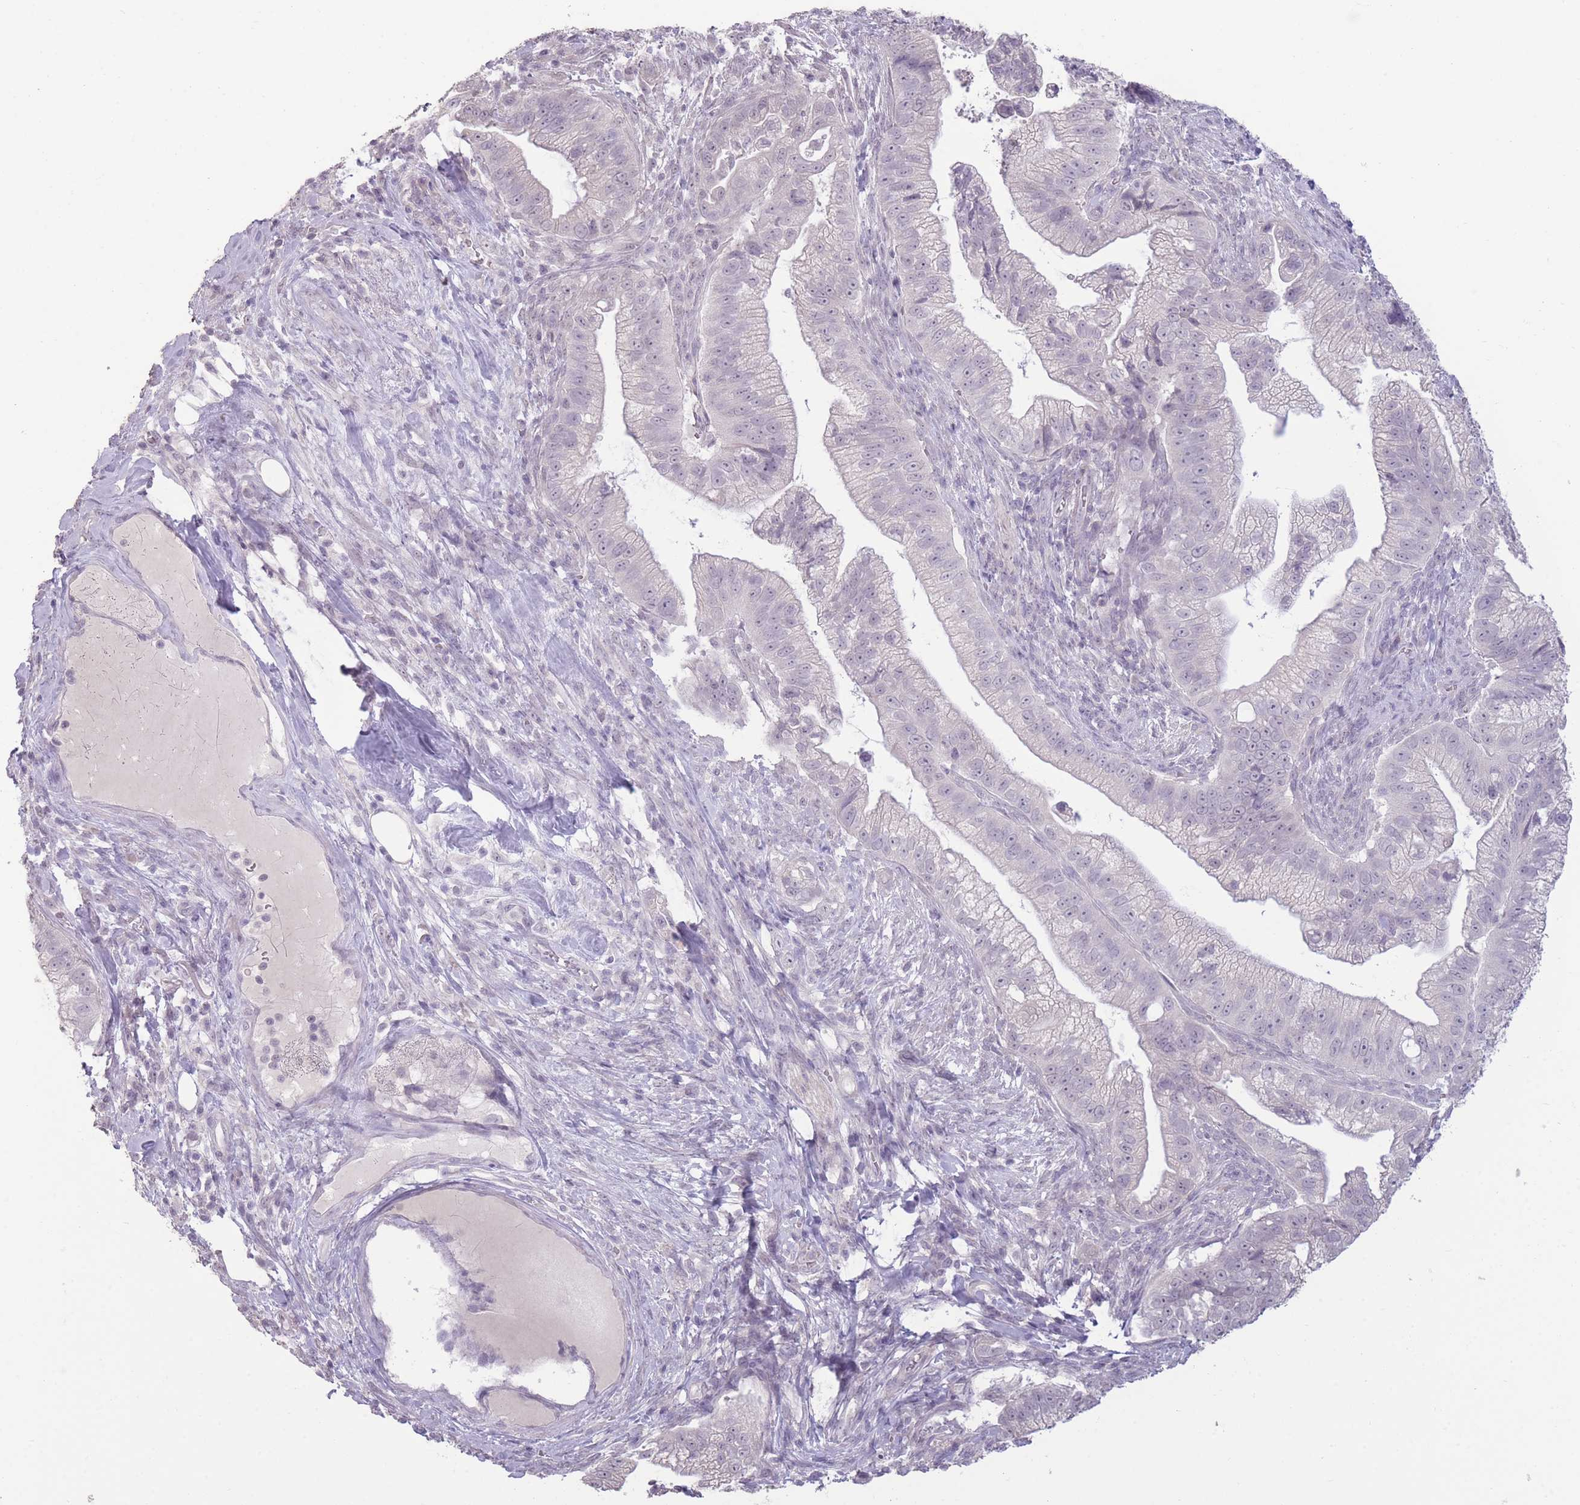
{"staining": {"intensity": "negative", "quantity": "none", "location": "none"}, "tissue": "pancreatic cancer", "cell_type": "Tumor cells", "image_type": "cancer", "snomed": [{"axis": "morphology", "description": "Adenocarcinoma, NOS"}, {"axis": "topography", "description": "Pancreas"}], "caption": "A photomicrograph of pancreatic cancer stained for a protein displays no brown staining in tumor cells.", "gene": "ZBTB24", "patient": {"sex": "male", "age": 70}}